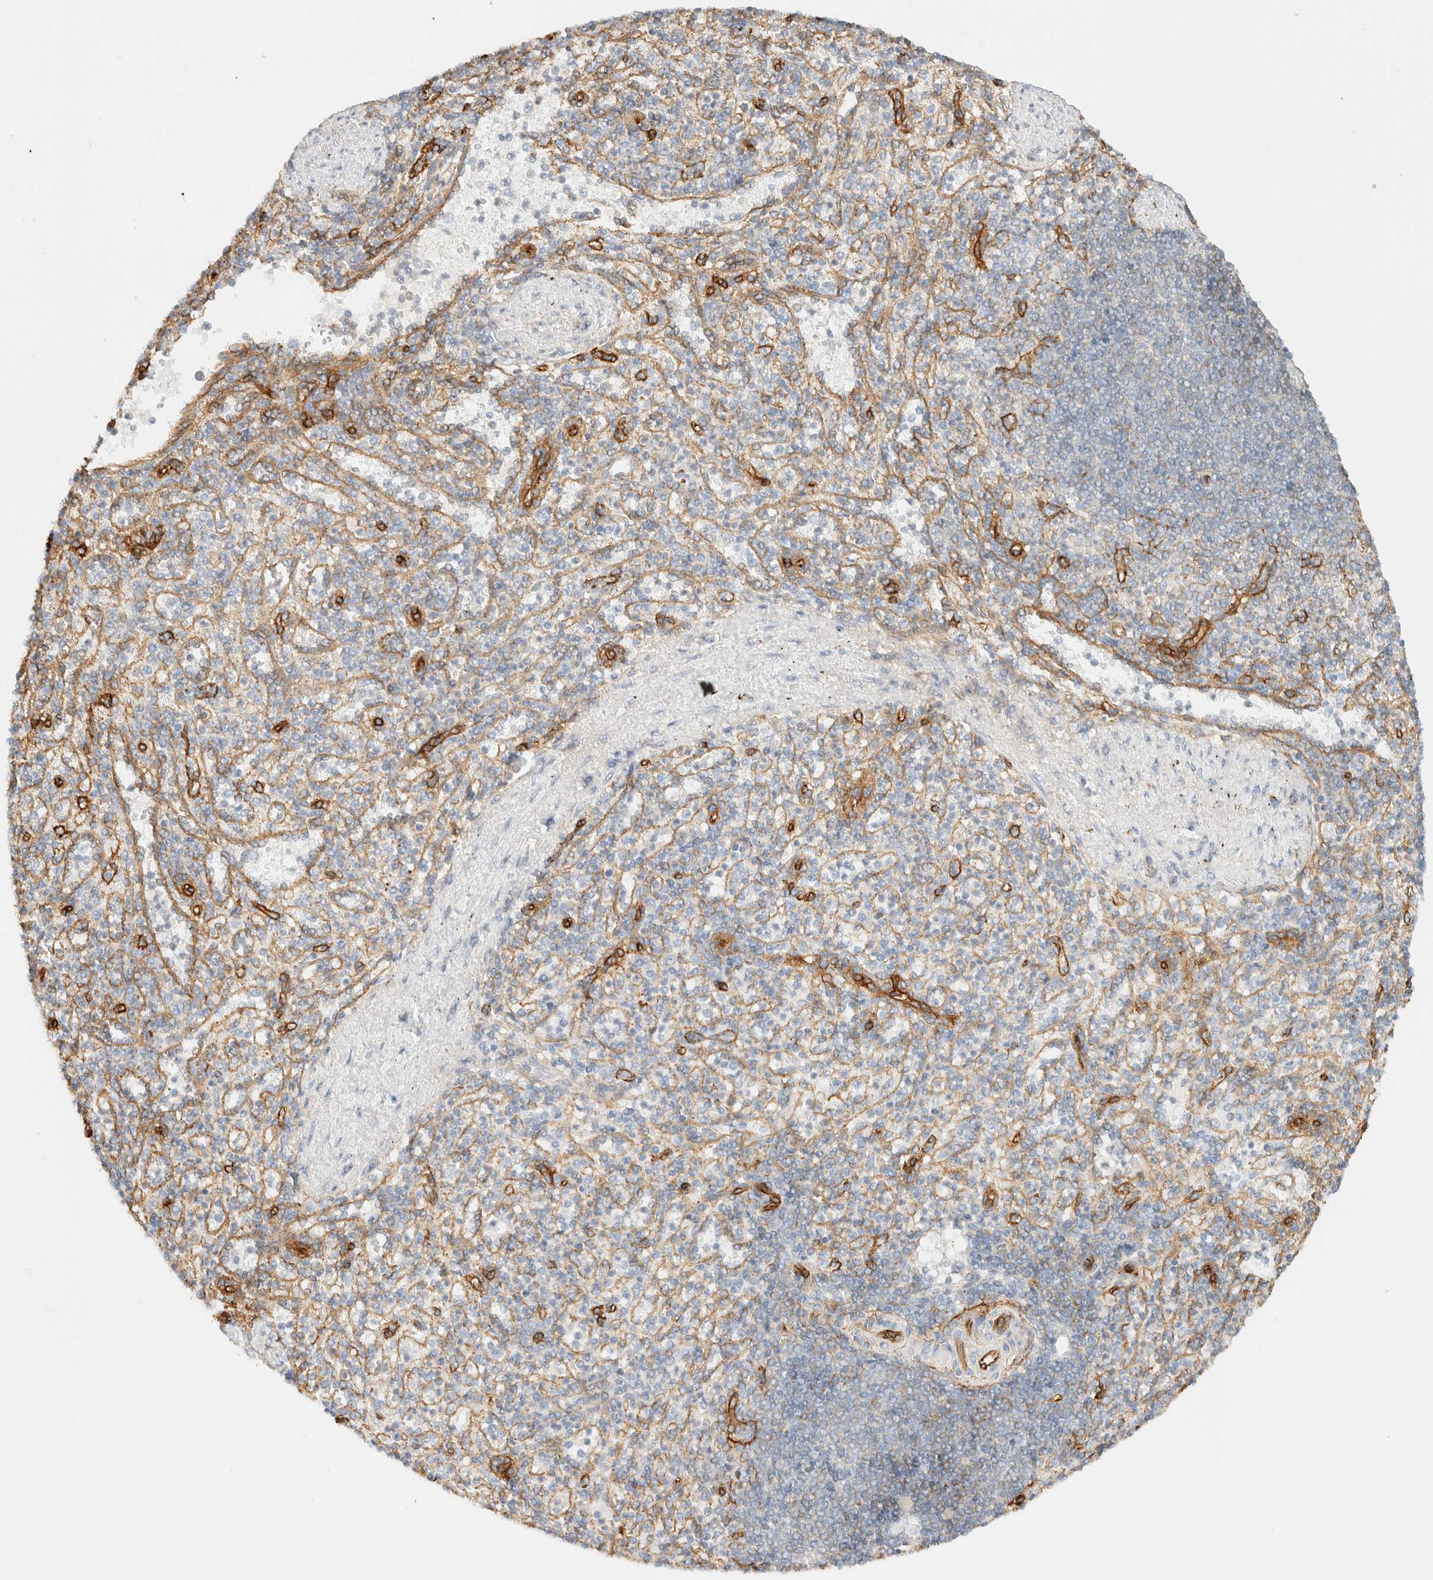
{"staining": {"intensity": "weak", "quantity": "25%-75%", "location": "cytoplasmic/membranous"}, "tissue": "spleen", "cell_type": "Cells in red pulp", "image_type": "normal", "snomed": [{"axis": "morphology", "description": "Normal tissue, NOS"}, {"axis": "topography", "description": "Spleen"}], "caption": "Immunohistochemical staining of unremarkable human spleen reveals weak cytoplasmic/membranous protein positivity in about 25%-75% of cells in red pulp.", "gene": "CYB5R4", "patient": {"sex": "female", "age": 74}}